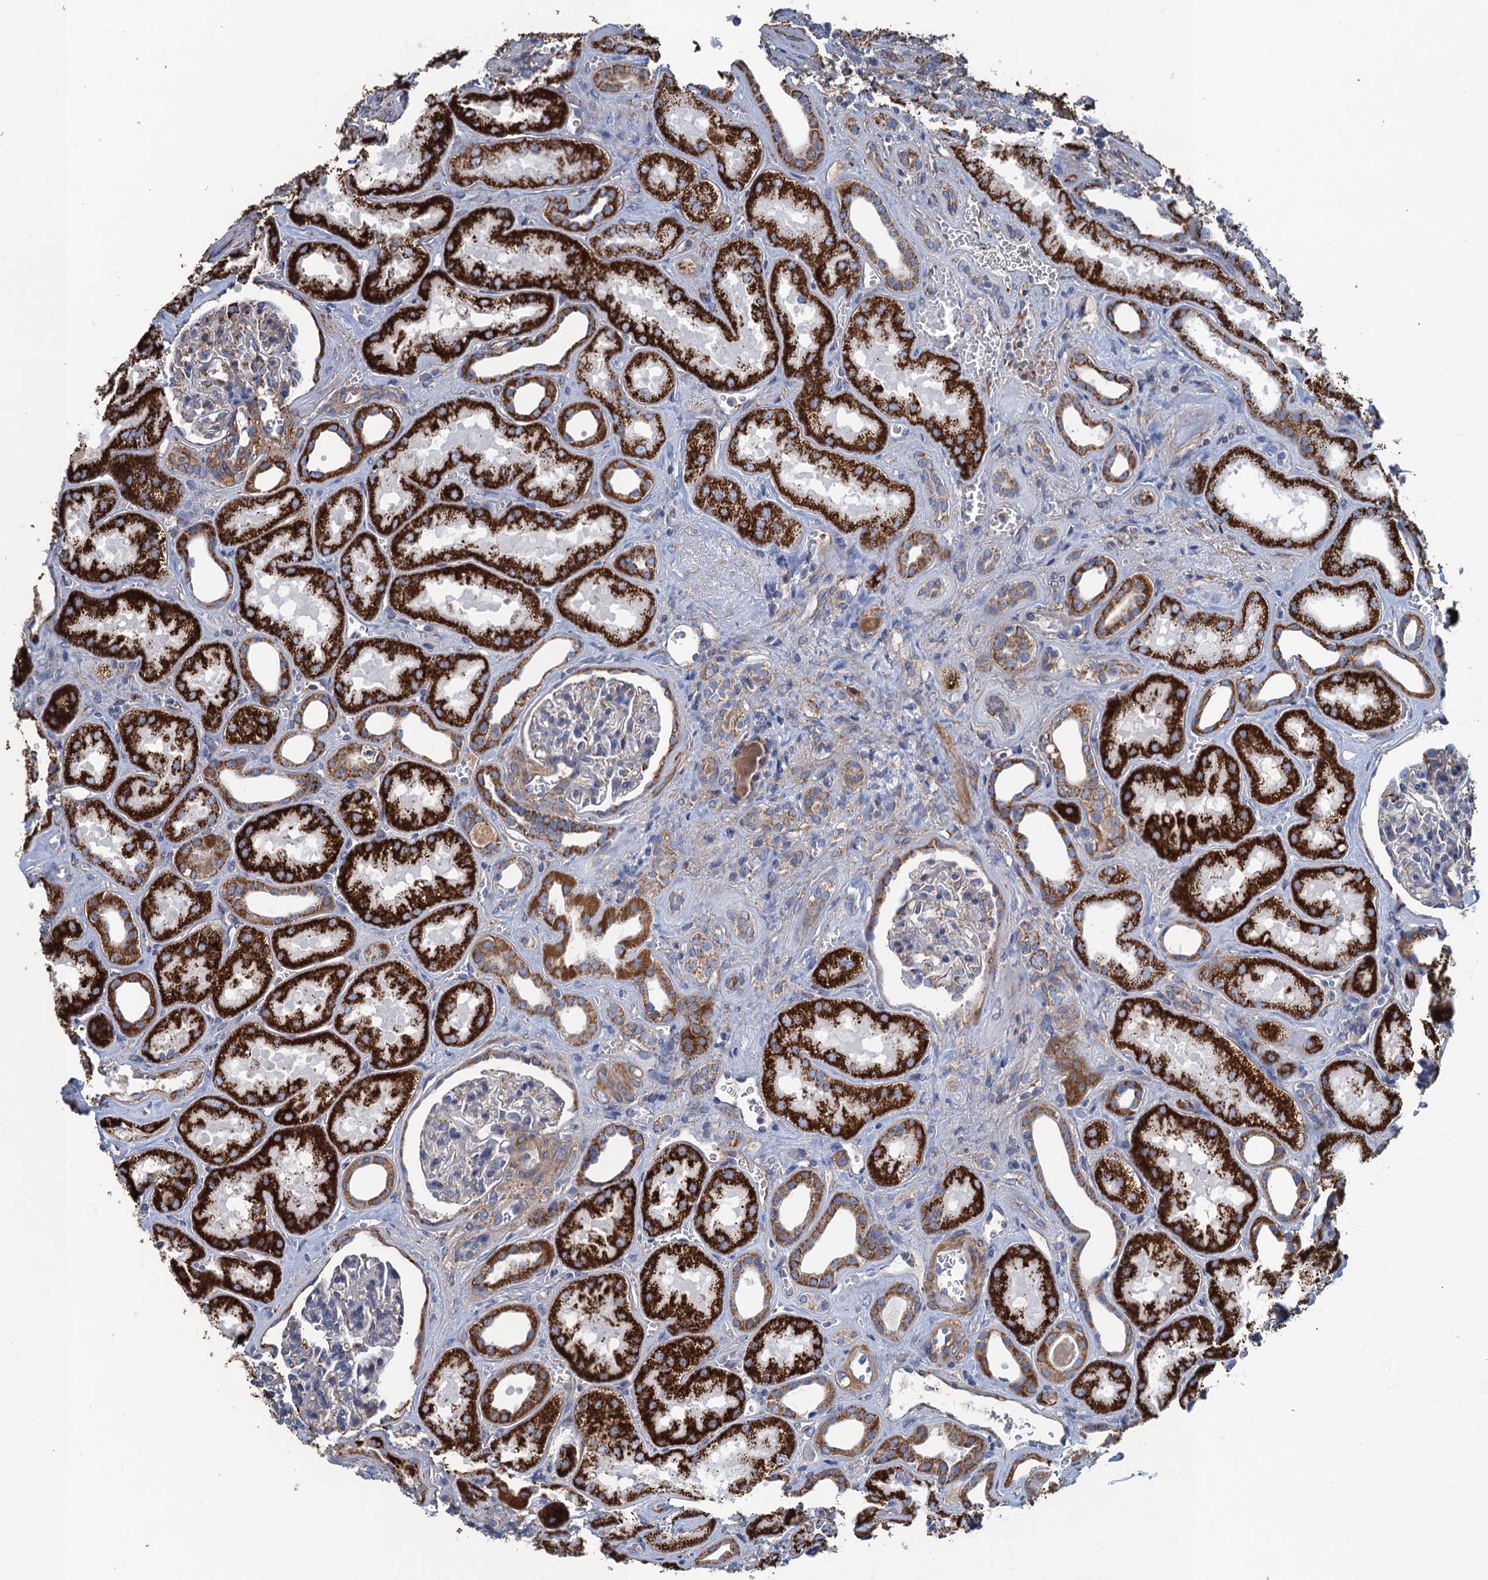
{"staining": {"intensity": "negative", "quantity": "none", "location": "none"}, "tissue": "kidney", "cell_type": "Cells in glomeruli", "image_type": "normal", "snomed": [{"axis": "morphology", "description": "Normal tissue, NOS"}, {"axis": "morphology", "description": "Adenocarcinoma, NOS"}, {"axis": "topography", "description": "Kidney"}], "caption": "Immunohistochemistry (IHC) image of benign human kidney stained for a protein (brown), which displays no positivity in cells in glomeruli. Nuclei are stained in blue.", "gene": "ENSG00000260643", "patient": {"sex": "female", "age": 68}}